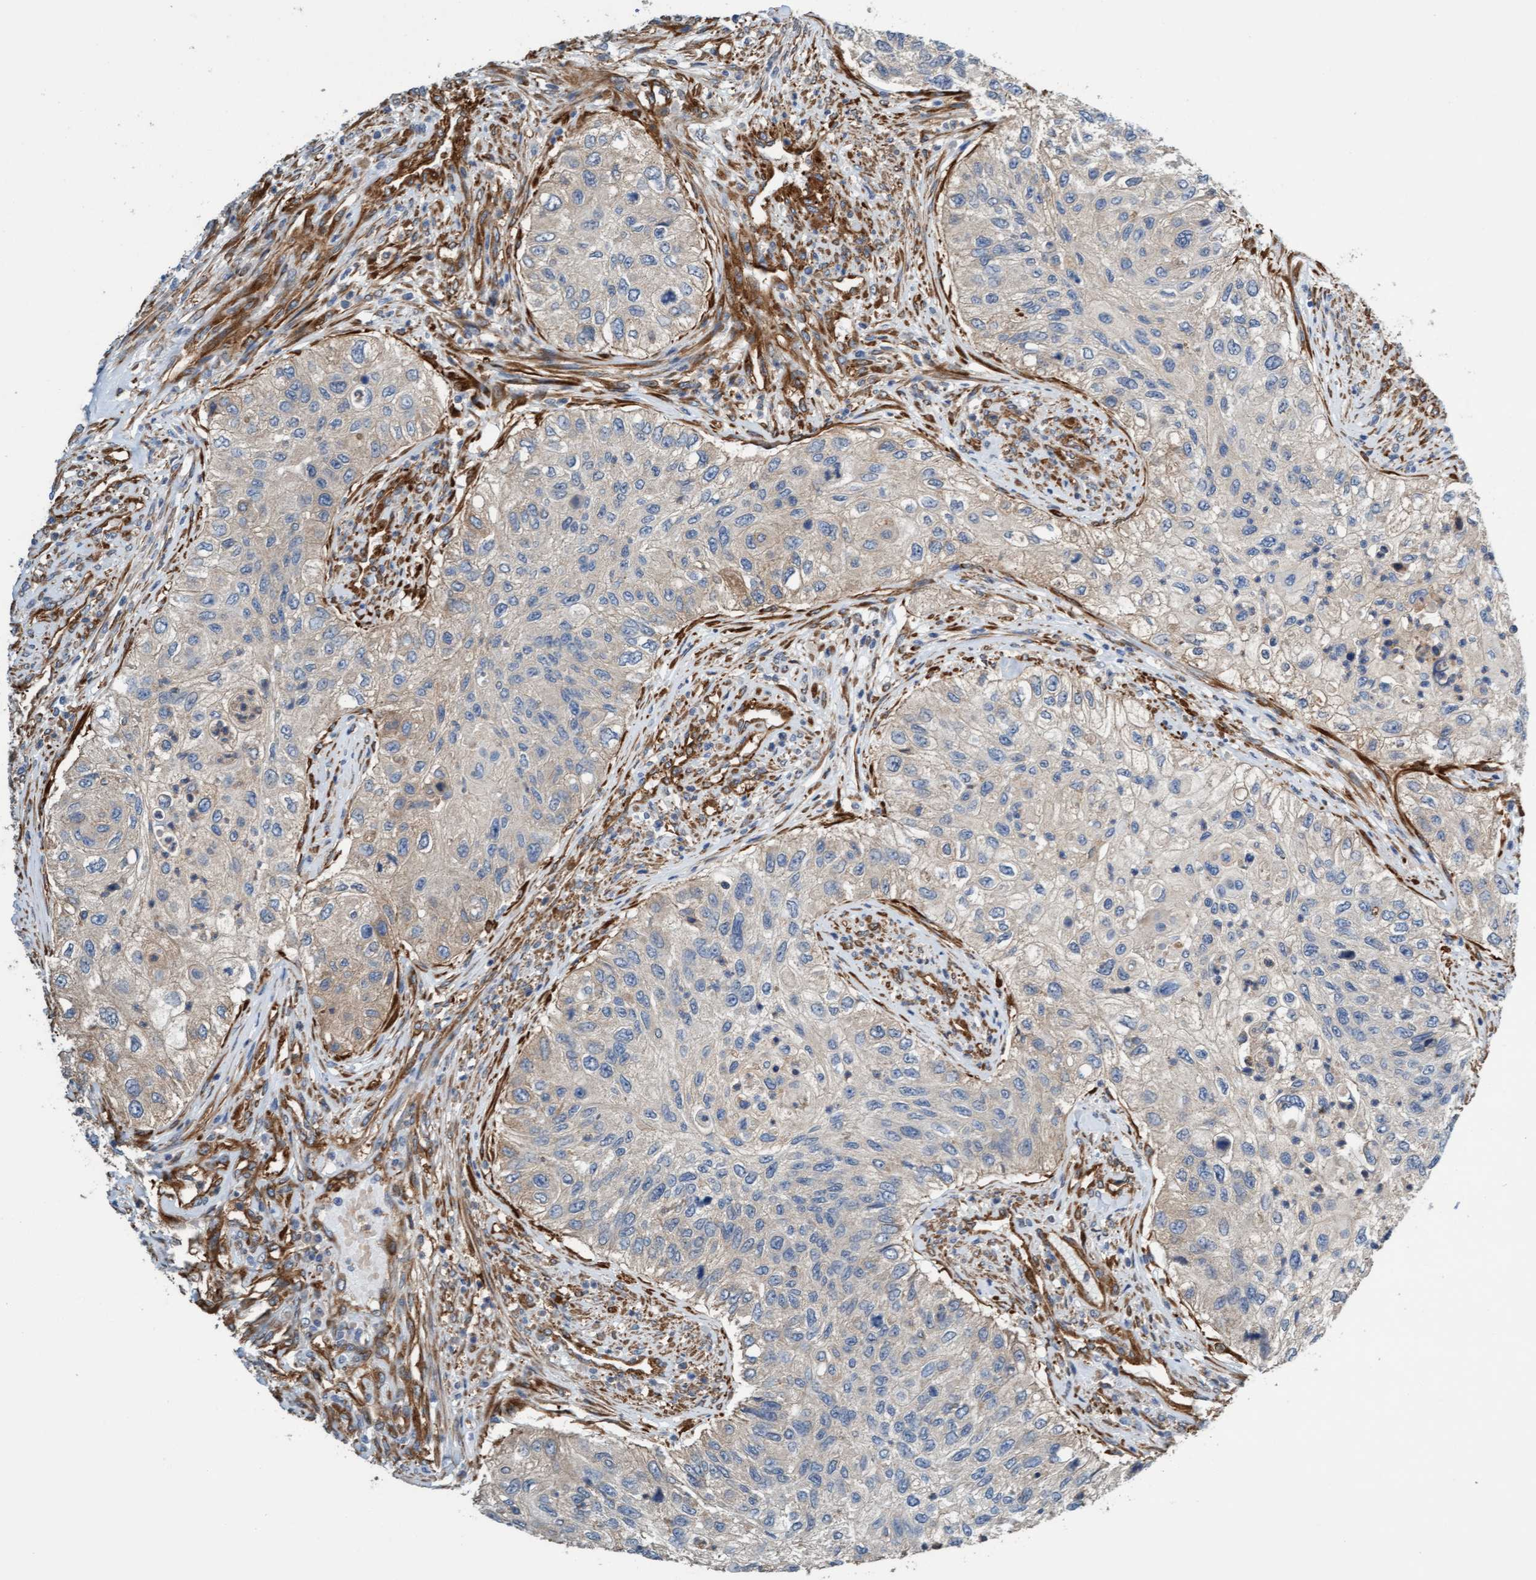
{"staining": {"intensity": "weak", "quantity": "<25%", "location": "cytoplasmic/membranous"}, "tissue": "urothelial cancer", "cell_type": "Tumor cells", "image_type": "cancer", "snomed": [{"axis": "morphology", "description": "Urothelial carcinoma, High grade"}, {"axis": "topography", "description": "Urinary bladder"}], "caption": "The immunohistochemistry (IHC) image has no significant staining in tumor cells of urothelial carcinoma (high-grade) tissue. (Brightfield microscopy of DAB (3,3'-diaminobenzidine) IHC at high magnification).", "gene": "FMNL3", "patient": {"sex": "female", "age": 60}}